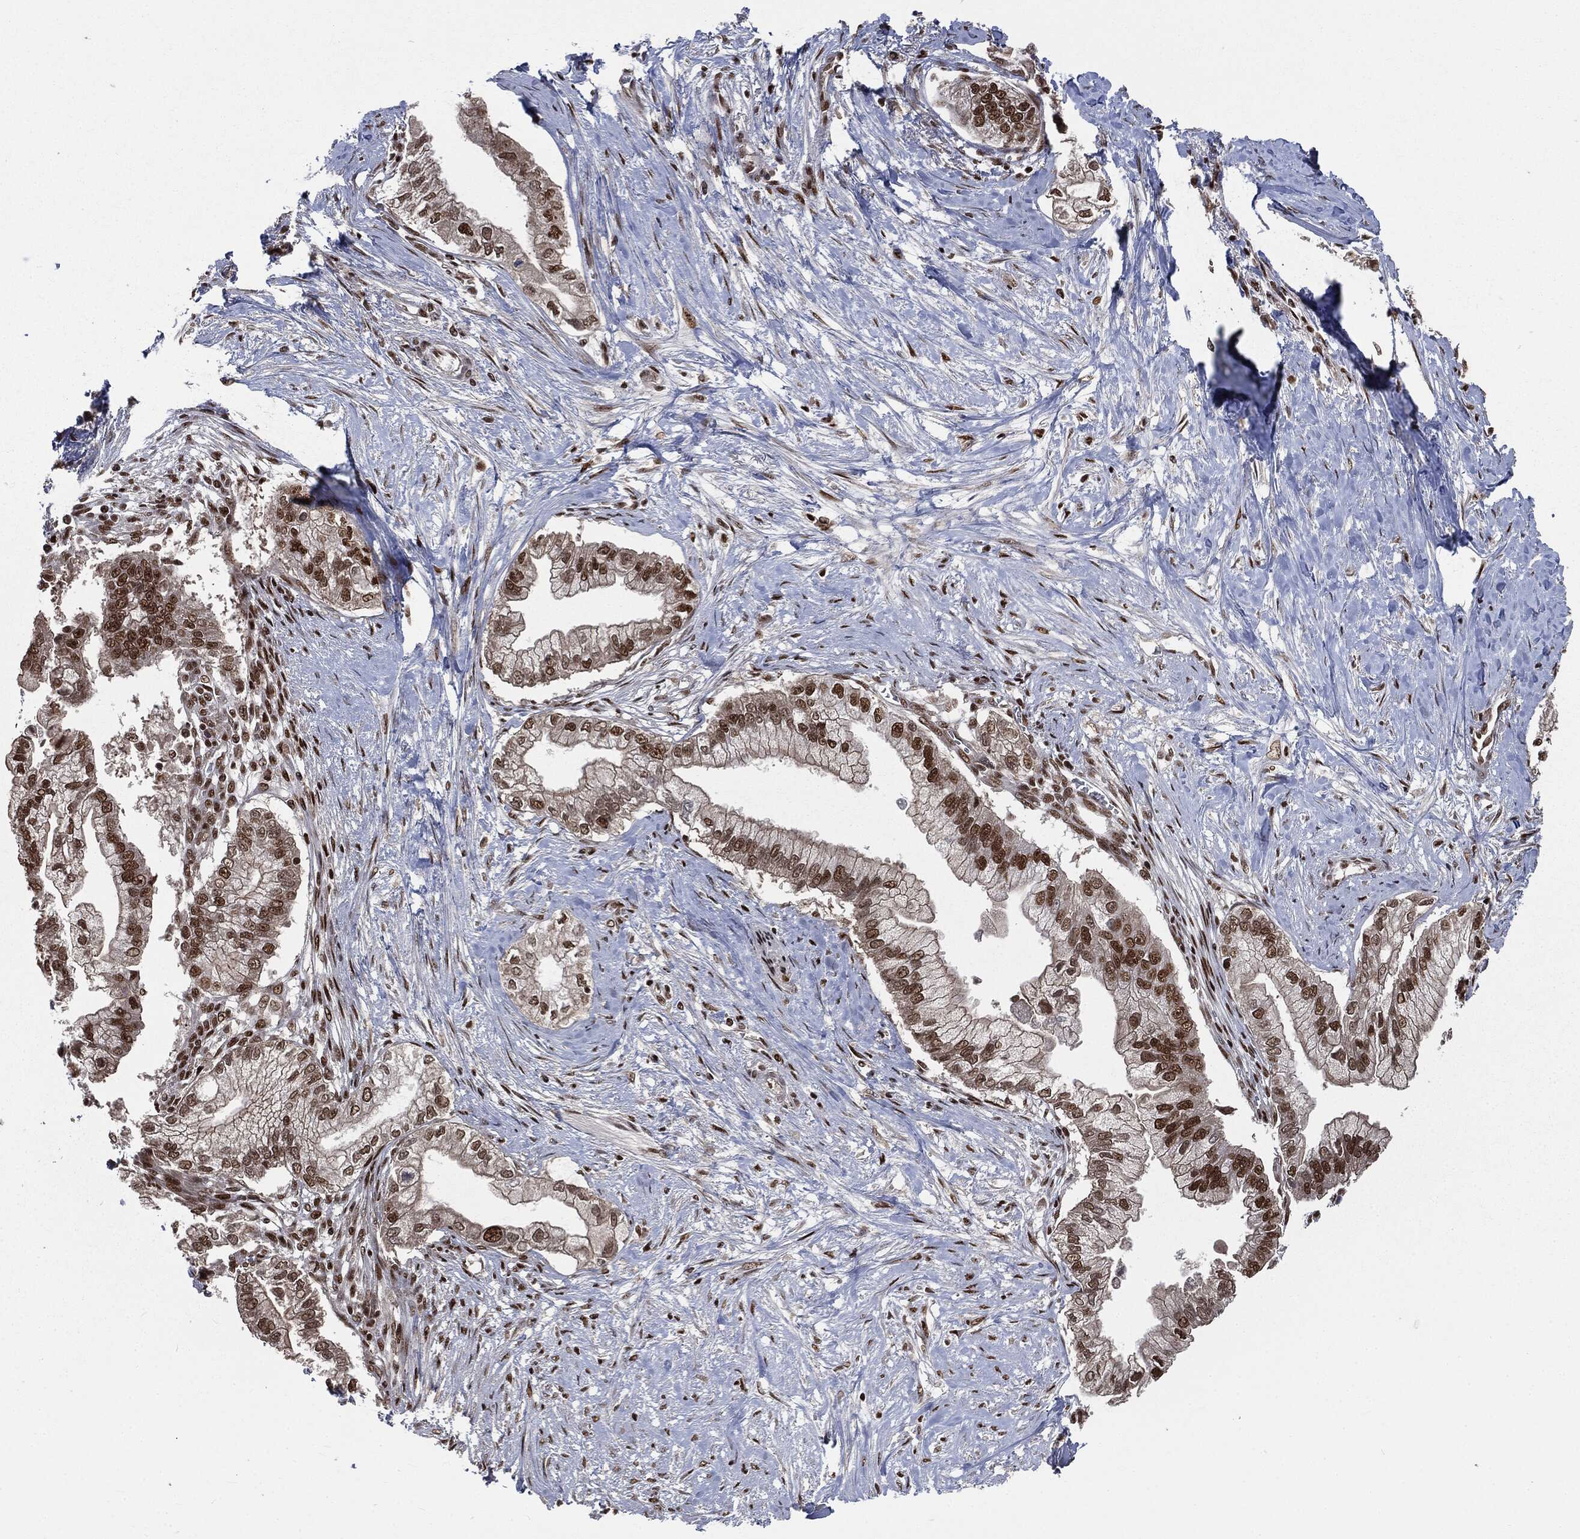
{"staining": {"intensity": "strong", "quantity": "25%-75%", "location": "nuclear"}, "tissue": "pancreatic cancer", "cell_type": "Tumor cells", "image_type": "cancer", "snomed": [{"axis": "morphology", "description": "Adenocarcinoma, NOS"}, {"axis": "topography", "description": "Pancreas"}], "caption": "Immunohistochemistry histopathology image of pancreatic adenocarcinoma stained for a protein (brown), which exhibits high levels of strong nuclear staining in about 25%-75% of tumor cells.", "gene": "DPH2", "patient": {"sex": "male", "age": 70}}